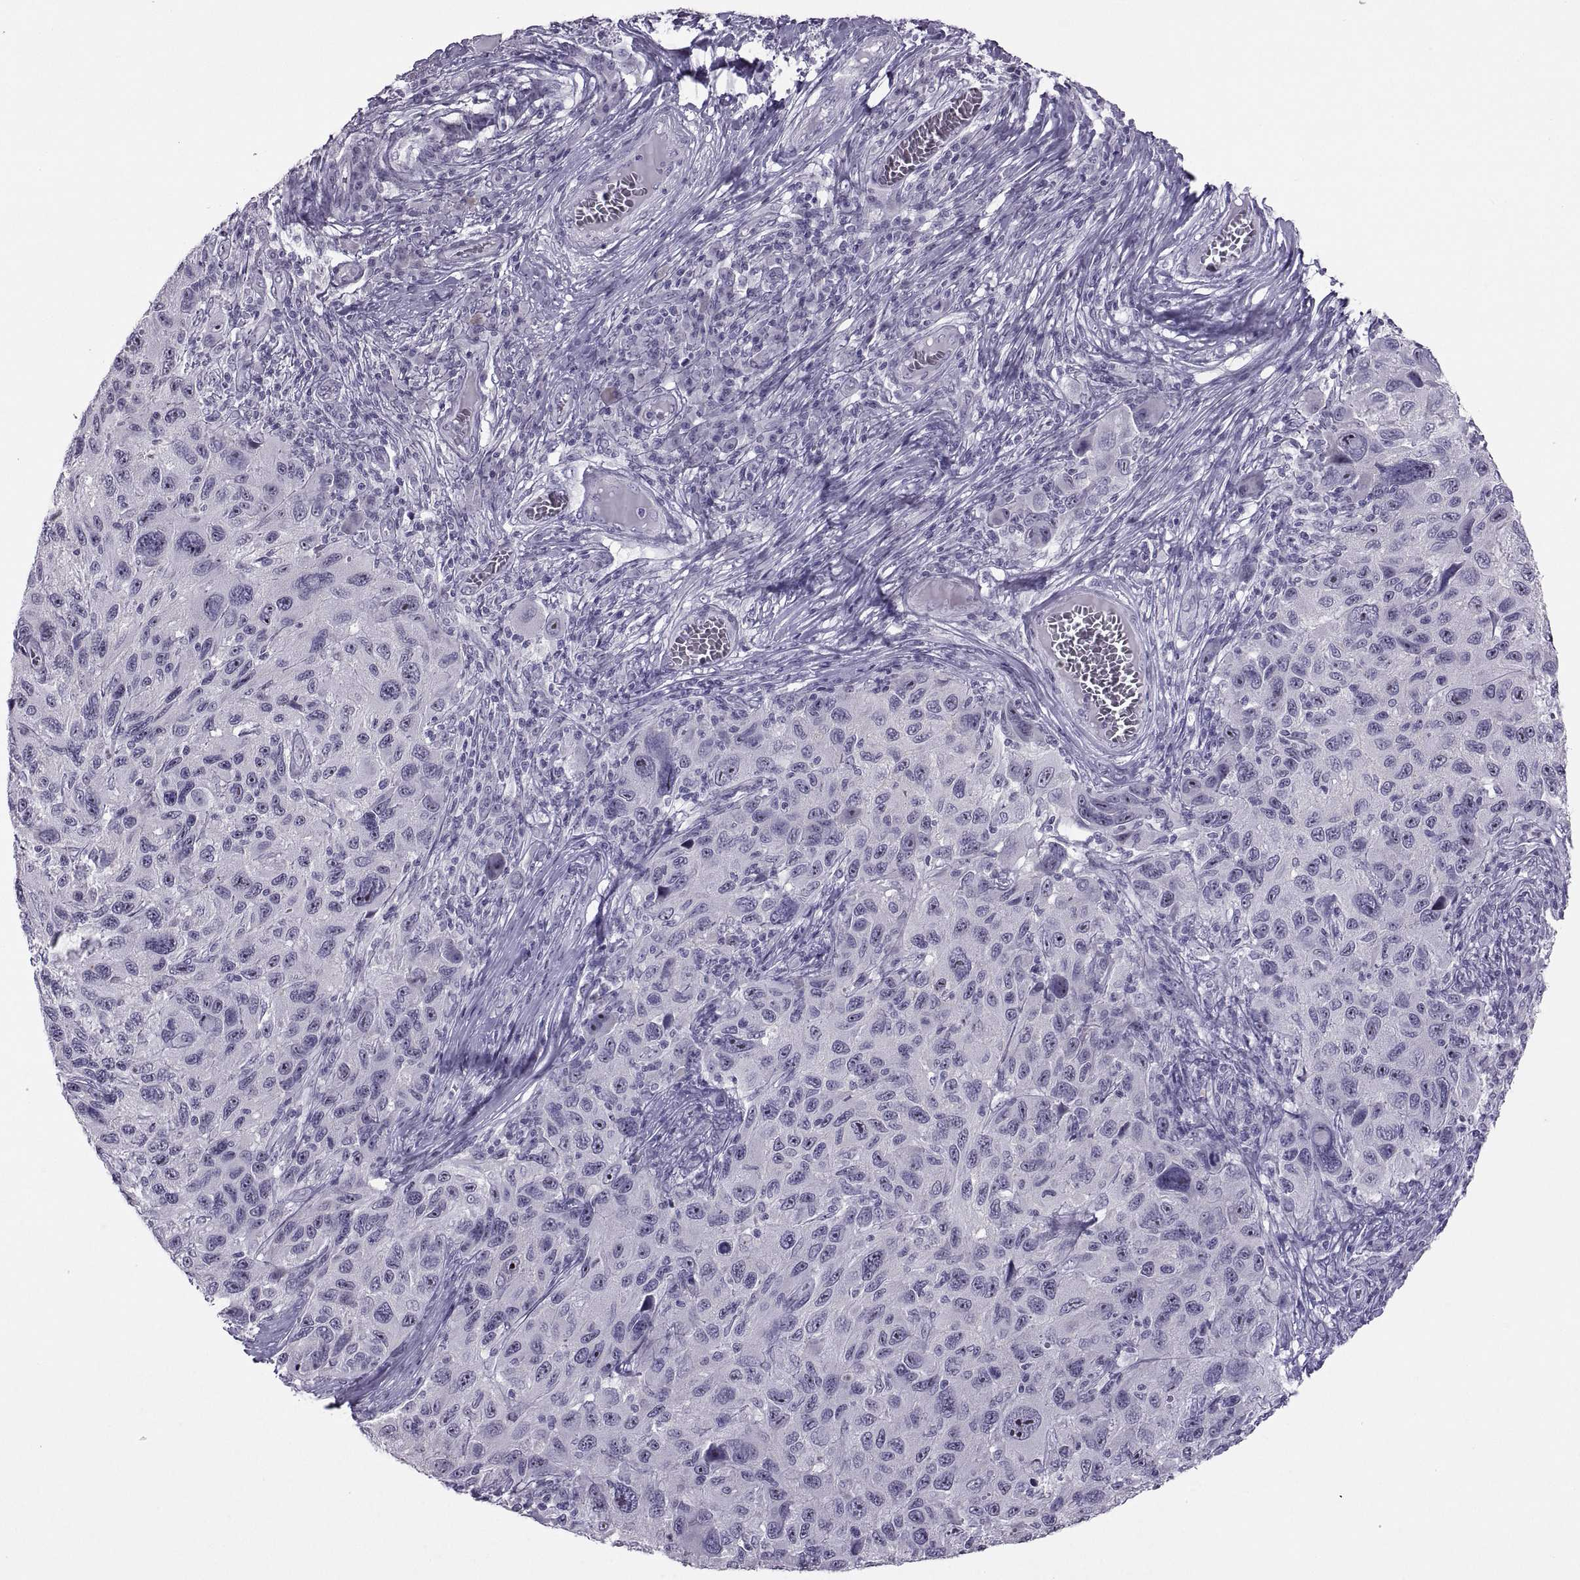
{"staining": {"intensity": "negative", "quantity": "none", "location": "none"}, "tissue": "melanoma", "cell_type": "Tumor cells", "image_type": "cancer", "snomed": [{"axis": "morphology", "description": "Malignant melanoma, NOS"}, {"axis": "topography", "description": "Skin"}], "caption": "Immunohistochemistry micrograph of neoplastic tissue: melanoma stained with DAB (3,3'-diaminobenzidine) demonstrates no significant protein staining in tumor cells.", "gene": "ASIC2", "patient": {"sex": "male", "age": 53}}